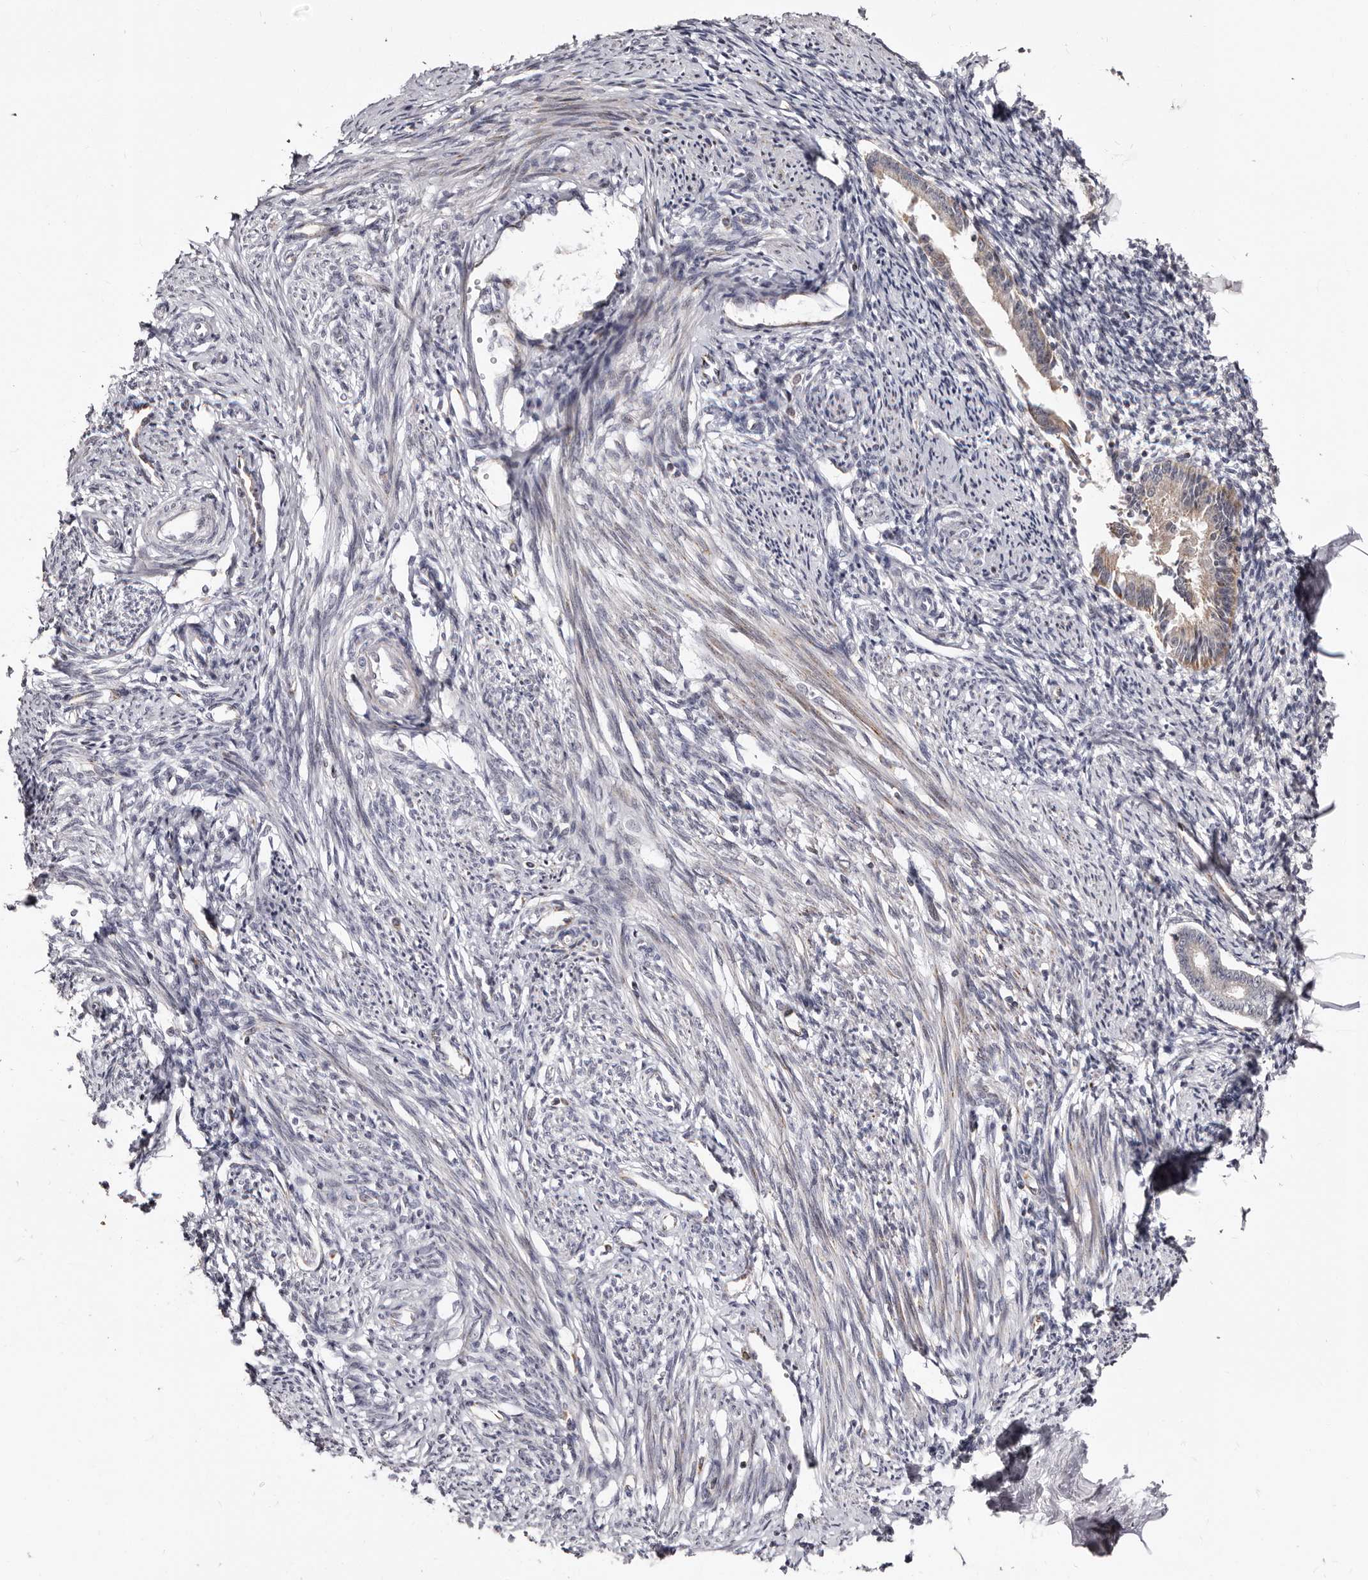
{"staining": {"intensity": "negative", "quantity": "none", "location": "none"}, "tissue": "endometrium", "cell_type": "Cells in endometrial stroma", "image_type": "normal", "snomed": [{"axis": "morphology", "description": "Normal tissue, NOS"}, {"axis": "topography", "description": "Endometrium"}], "caption": "The image shows no staining of cells in endometrial stroma in normal endometrium.", "gene": "PHF20L1", "patient": {"sex": "female", "age": 56}}